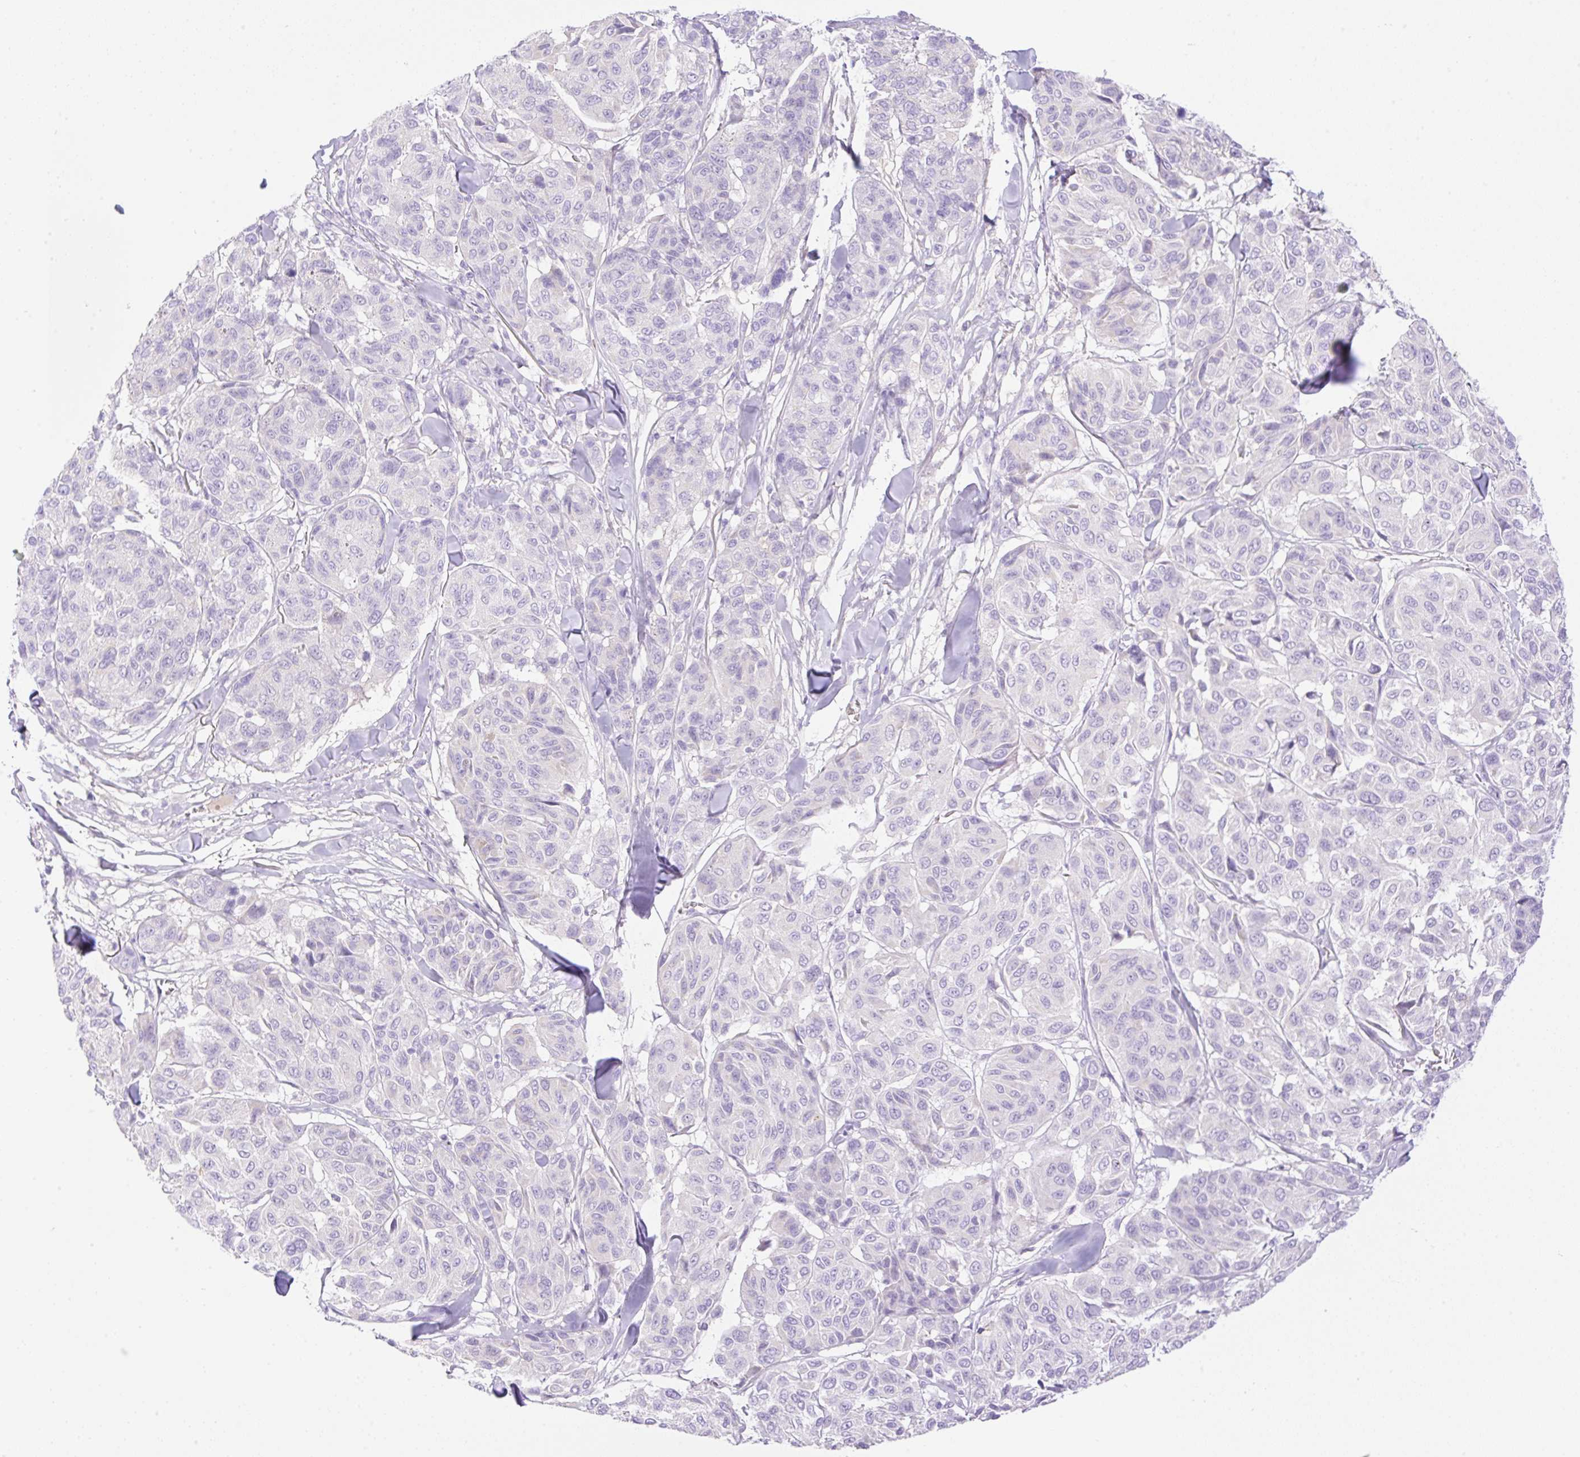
{"staining": {"intensity": "negative", "quantity": "none", "location": "none"}, "tissue": "melanoma", "cell_type": "Tumor cells", "image_type": "cancer", "snomed": [{"axis": "morphology", "description": "Malignant melanoma, NOS"}, {"axis": "topography", "description": "Skin"}], "caption": "Micrograph shows no significant protein positivity in tumor cells of malignant melanoma.", "gene": "CDX1", "patient": {"sex": "female", "age": 66}}